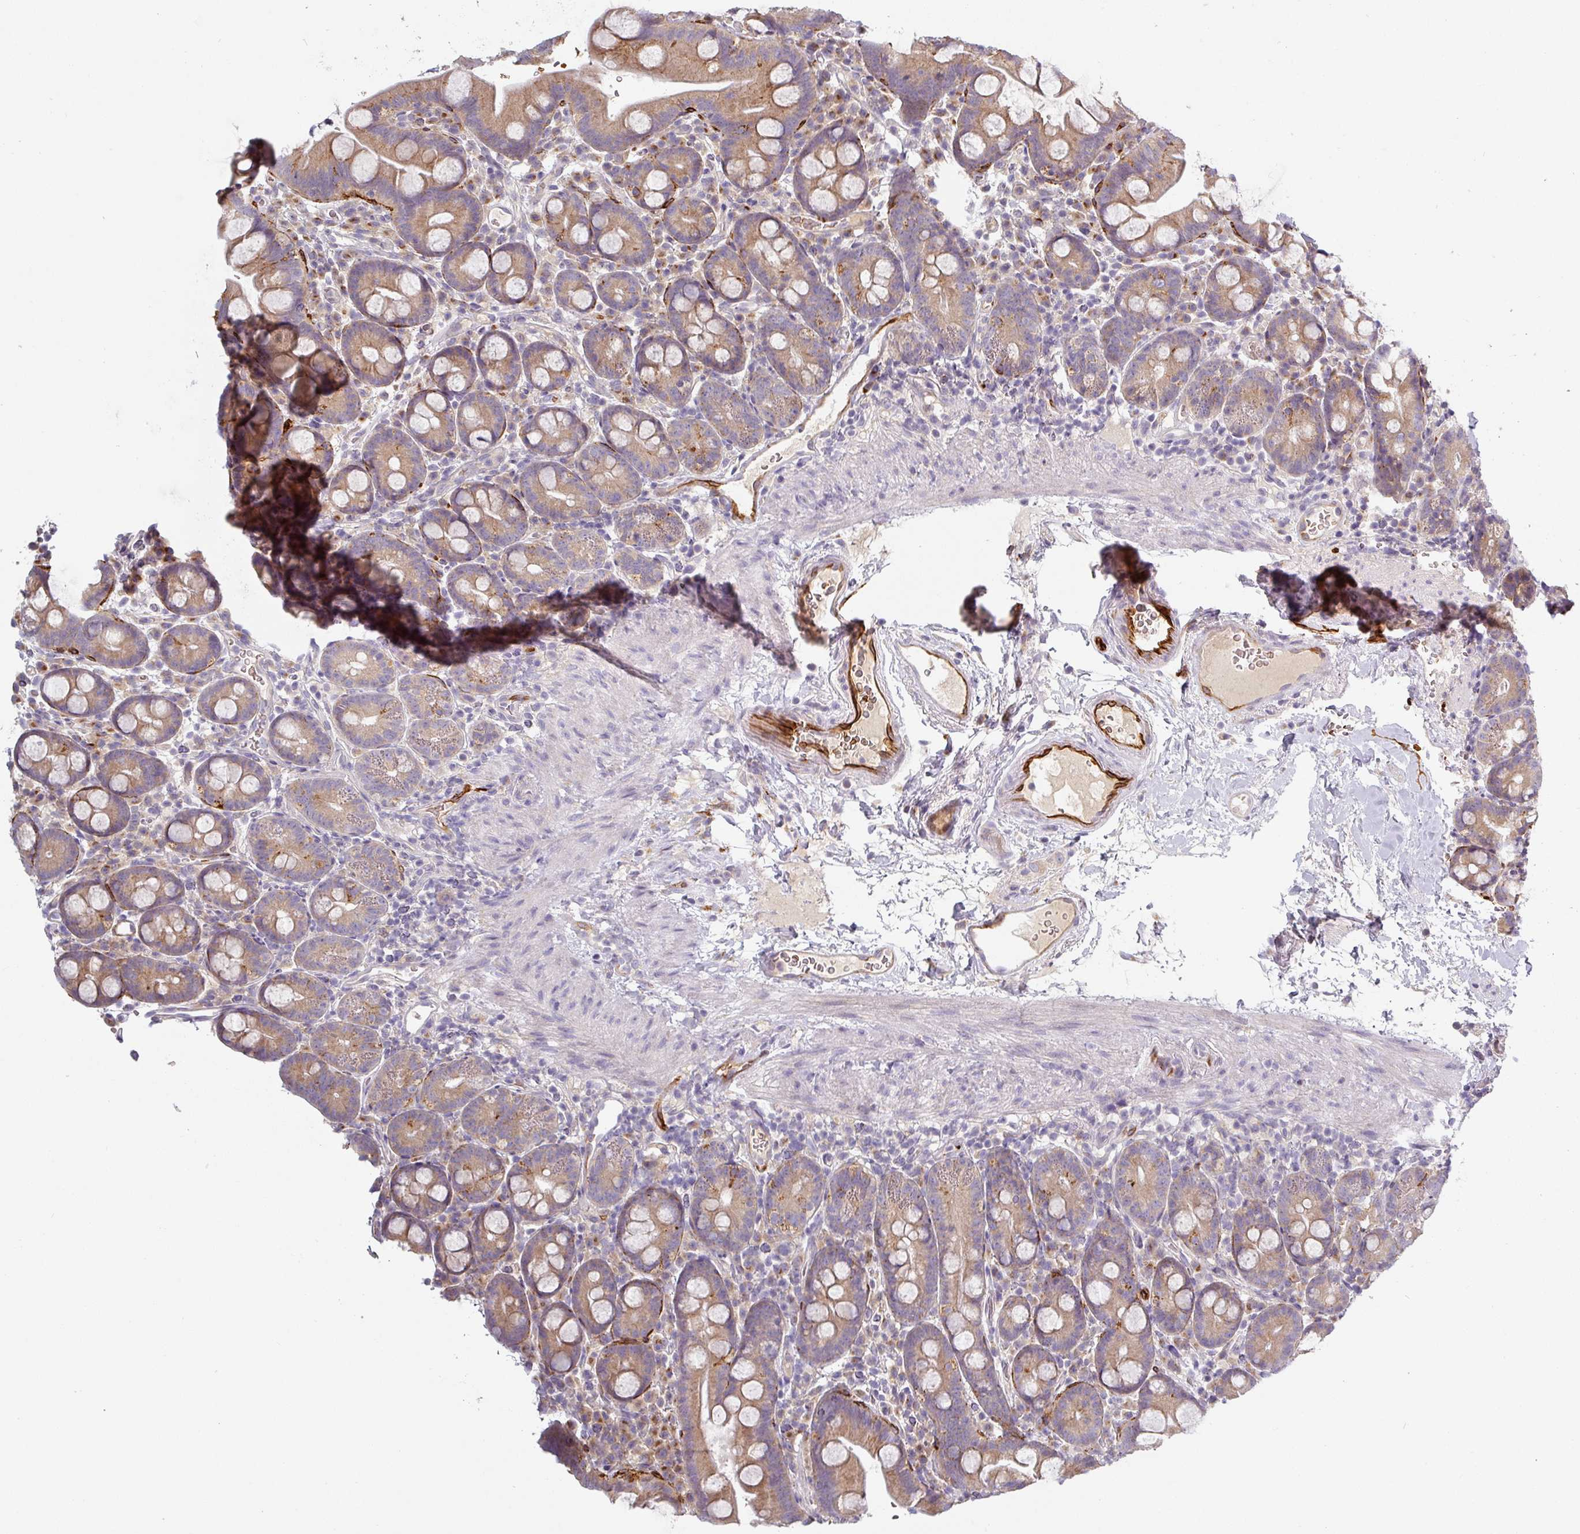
{"staining": {"intensity": "moderate", "quantity": ">75%", "location": "cytoplasmic/membranous"}, "tissue": "small intestine", "cell_type": "Glandular cells", "image_type": "normal", "snomed": [{"axis": "morphology", "description": "Normal tissue, NOS"}, {"axis": "topography", "description": "Small intestine"}], "caption": "Moderate cytoplasmic/membranous expression for a protein is identified in approximately >75% of glandular cells of unremarkable small intestine using immunohistochemistry (IHC).", "gene": "PRODH2", "patient": {"sex": "female", "age": 68}}